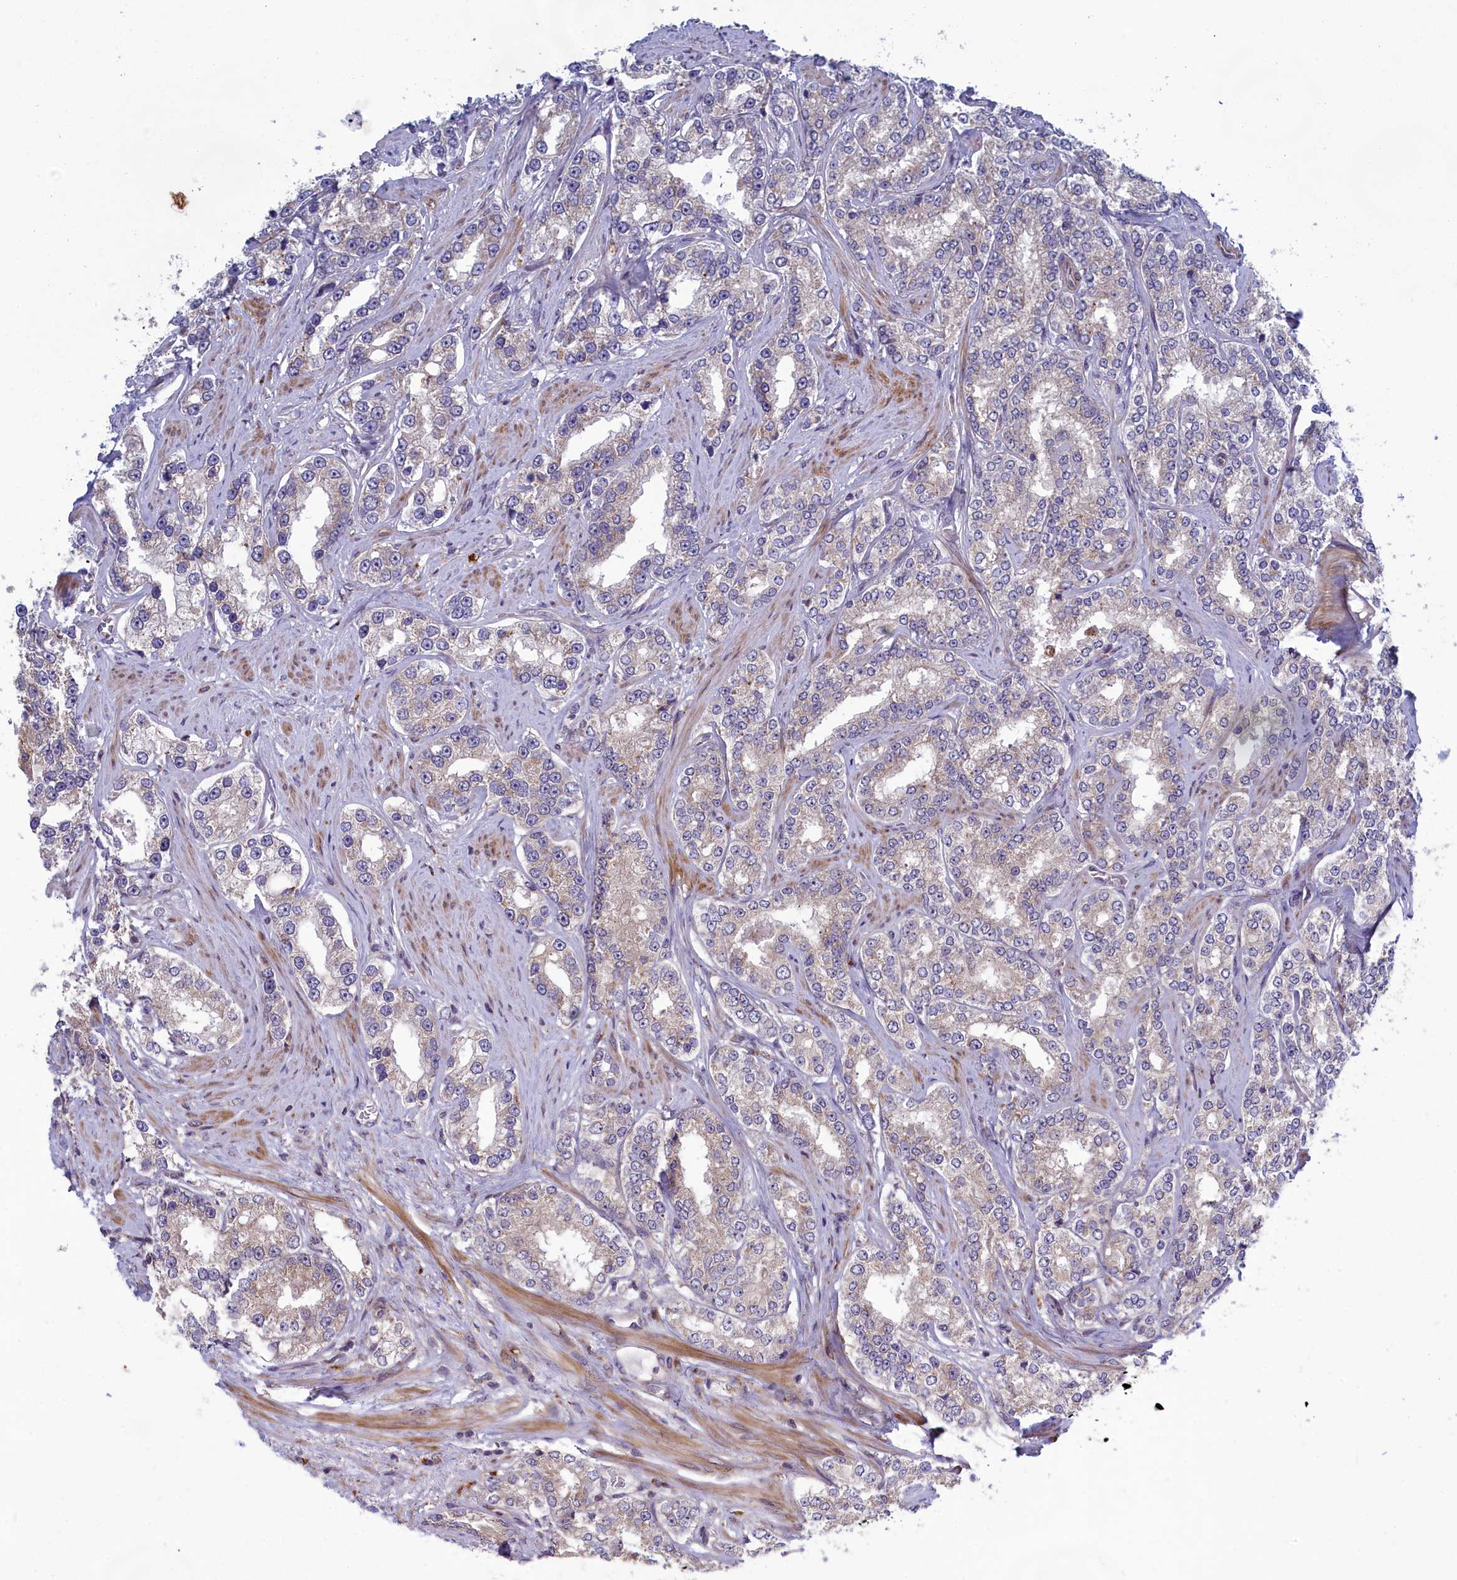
{"staining": {"intensity": "weak", "quantity": "<25%", "location": "cytoplasmic/membranous"}, "tissue": "prostate cancer", "cell_type": "Tumor cells", "image_type": "cancer", "snomed": [{"axis": "morphology", "description": "Normal tissue, NOS"}, {"axis": "morphology", "description": "Adenocarcinoma, High grade"}, {"axis": "topography", "description": "Prostate"}], "caption": "The immunohistochemistry (IHC) image has no significant expression in tumor cells of prostate adenocarcinoma (high-grade) tissue. The staining is performed using DAB (3,3'-diaminobenzidine) brown chromogen with nuclei counter-stained in using hematoxylin.", "gene": "BLTP2", "patient": {"sex": "male", "age": 83}}